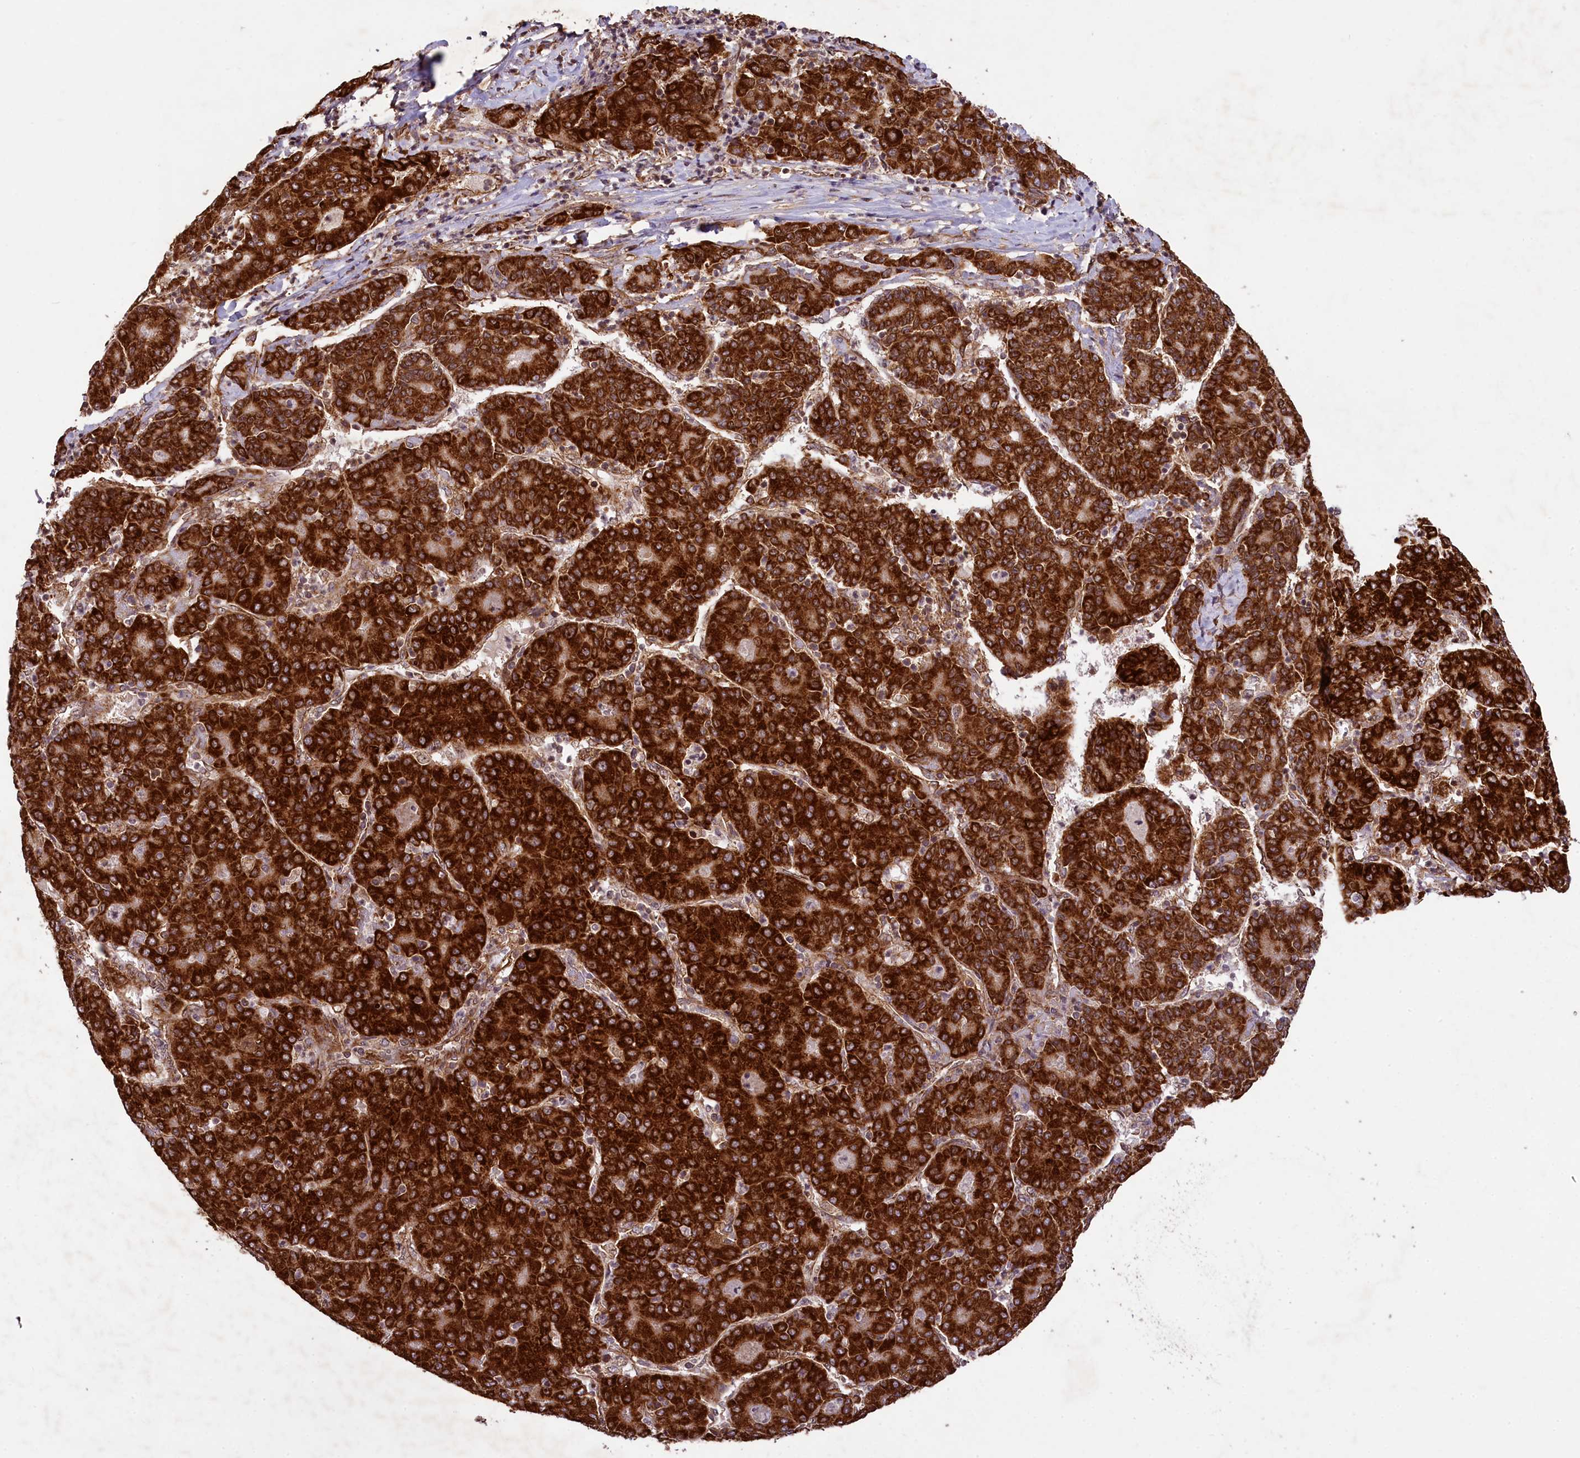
{"staining": {"intensity": "strong", "quantity": ">75%", "location": "cytoplasmic/membranous"}, "tissue": "liver cancer", "cell_type": "Tumor cells", "image_type": "cancer", "snomed": [{"axis": "morphology", "description": "Carcinoma, Hepatocellular, NOS"}, {"axis": "topography", "description": "Liver"}], "caption": "Liver cancer stained with DAB (3,3'-diaminobenzidine) IHC displays high levels of strong cytoplasmic/membranous positivity in about >75% of tumor cells. (DAB (3,3'-diaminobenzidine) IHC with brightfield microscopy, high magnification).", "gene": "LARP4", "patient": {"sex": "male", "age": 65}}